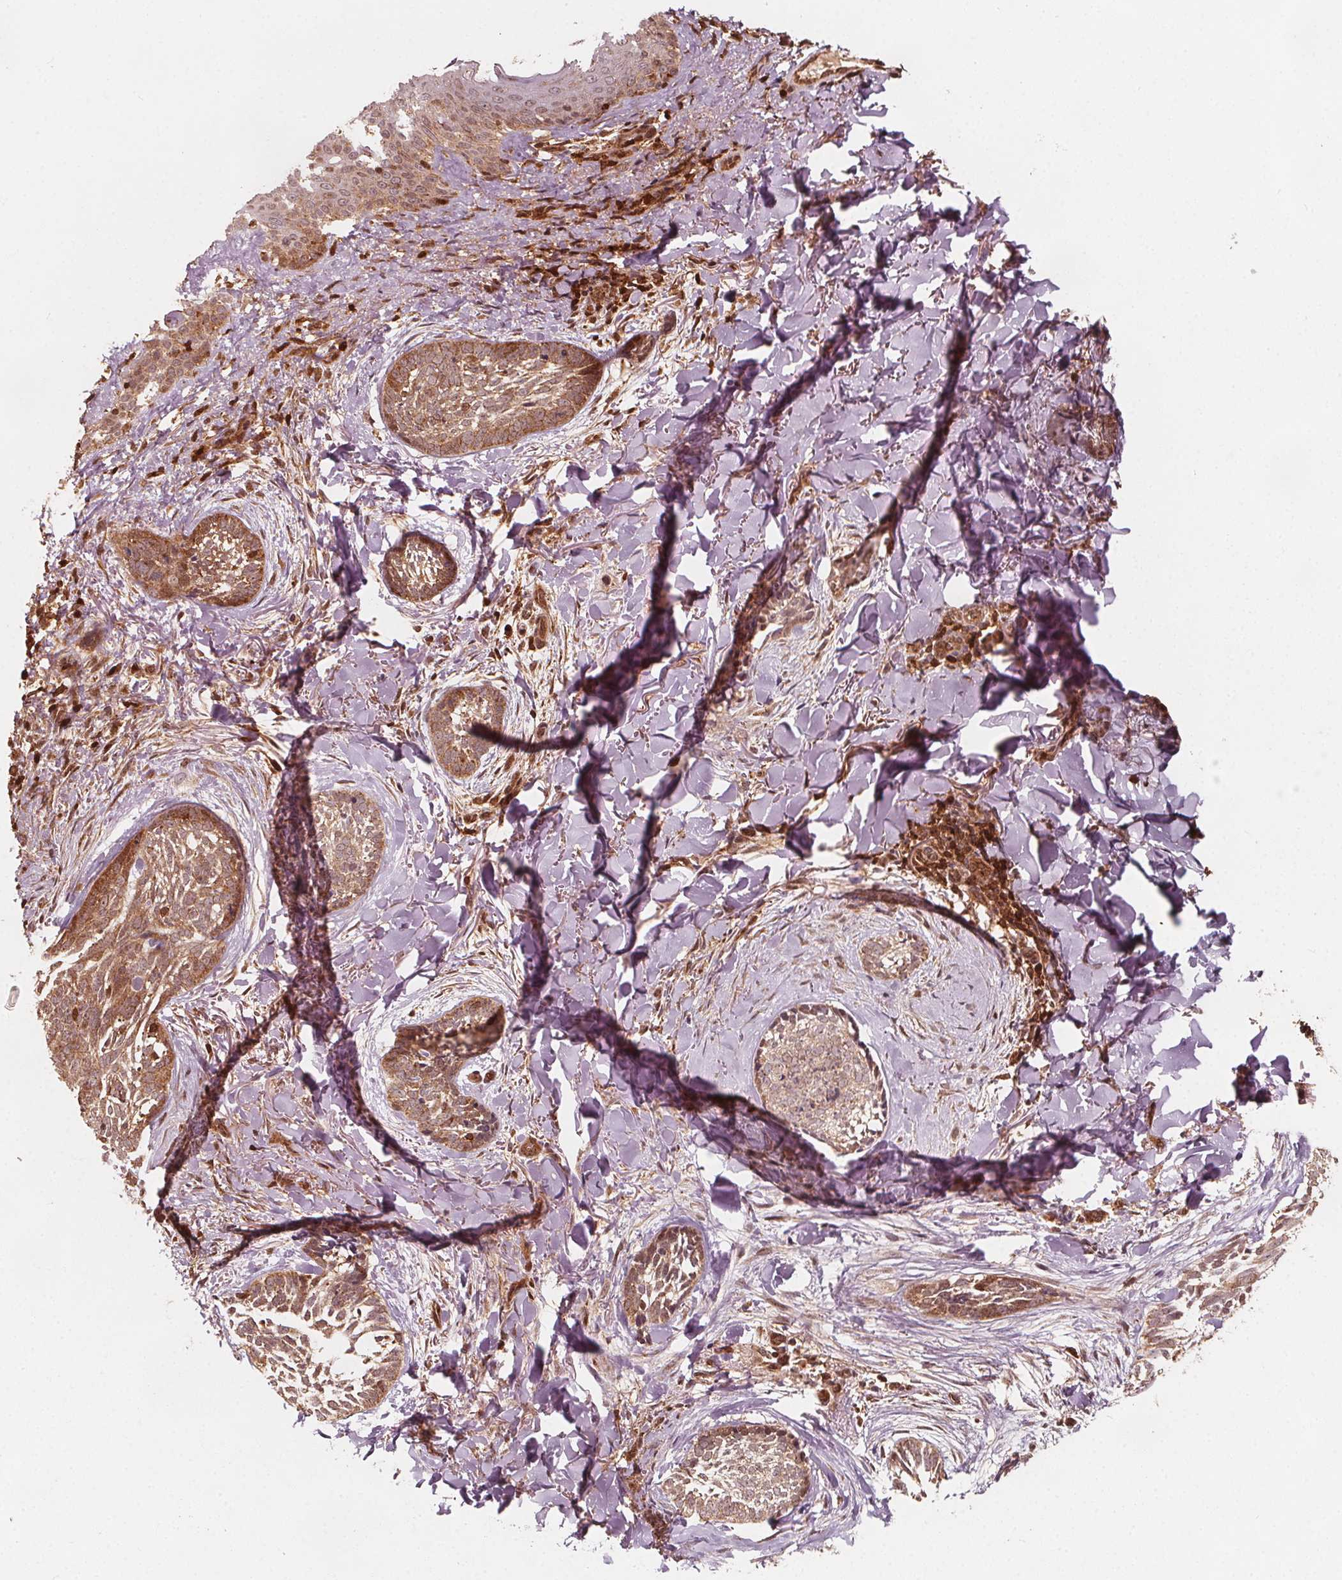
{"staining": {"intensity": "moderate", "quantity": ">75%", "location": "cytoplasmic/membranous"}, "tissue": "skin cancer", "cell_type": "Tumor cells", "image_type": "cancer", "snomed": [{"axis": "morphology", "description": "Basal cell carcinoma"}, {"axis": "topography", "description": "Skin"}], "caption": "Basal cell carcinoma (skin) tissue displays moderate cytoplasmic/membranous expression in about >75% of tumor cells", "gene": "AIP", "patient": {"sex": "female", "age": 68}}